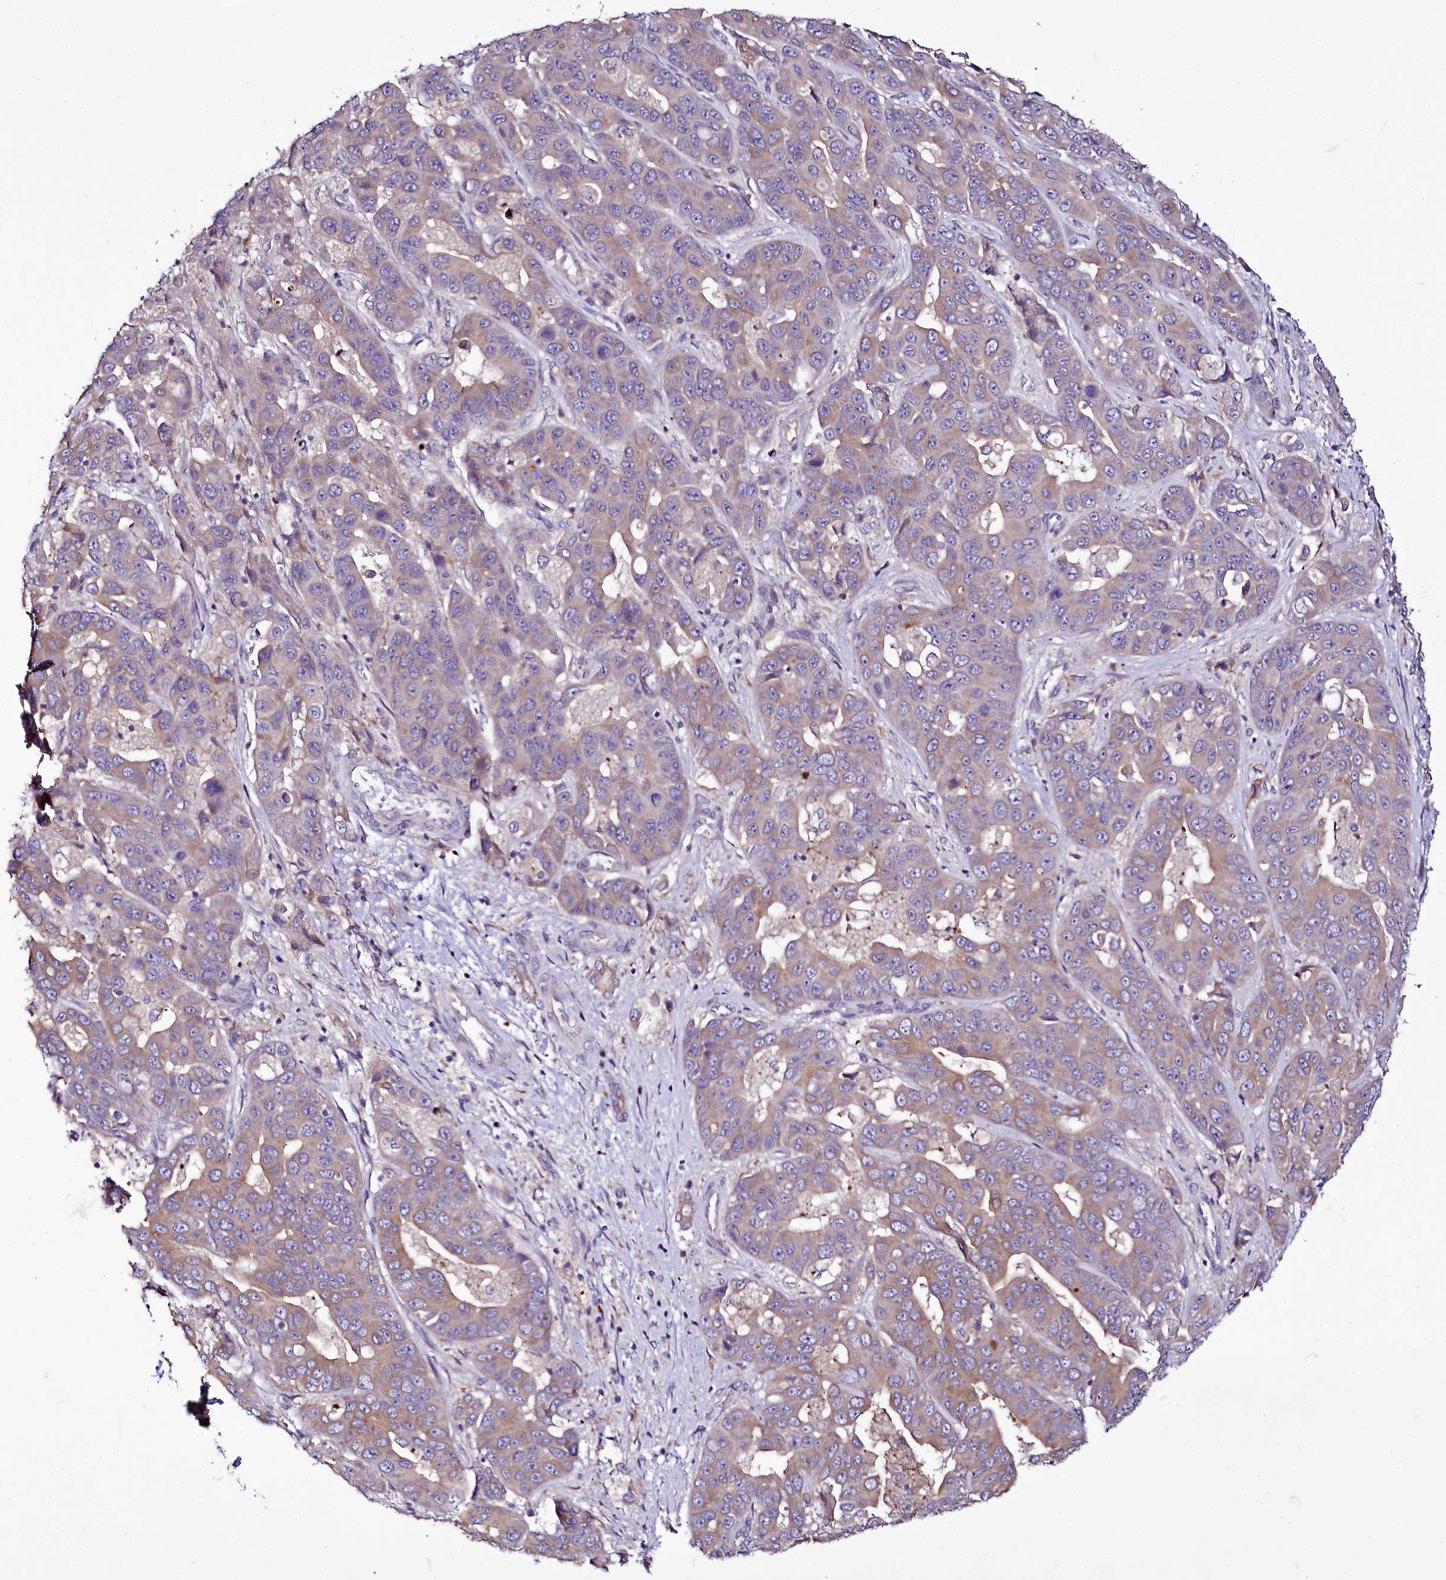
{"staining": {"intensity": "weak", "quantity": "25%-75%", "location": "cytoplasmic/membranous"}, "tissue": "liver cancer", "cell_type": "Tumor cells", "image_type": "cancer", "snomed": [{"axis": "morphology", "description": "Cholangiocarcinoma"}, {"axis": "topography", "description": "Liver"}], "caption": "Protein analysis of liver cancer (cholangiocarcinoma) tissue reveals weak cytoplasmic/membranous positivity in about 25%-75% of tumor cells.", "gene": "ZC3H12C", "patient": {"sex": "female", "age": 52}}